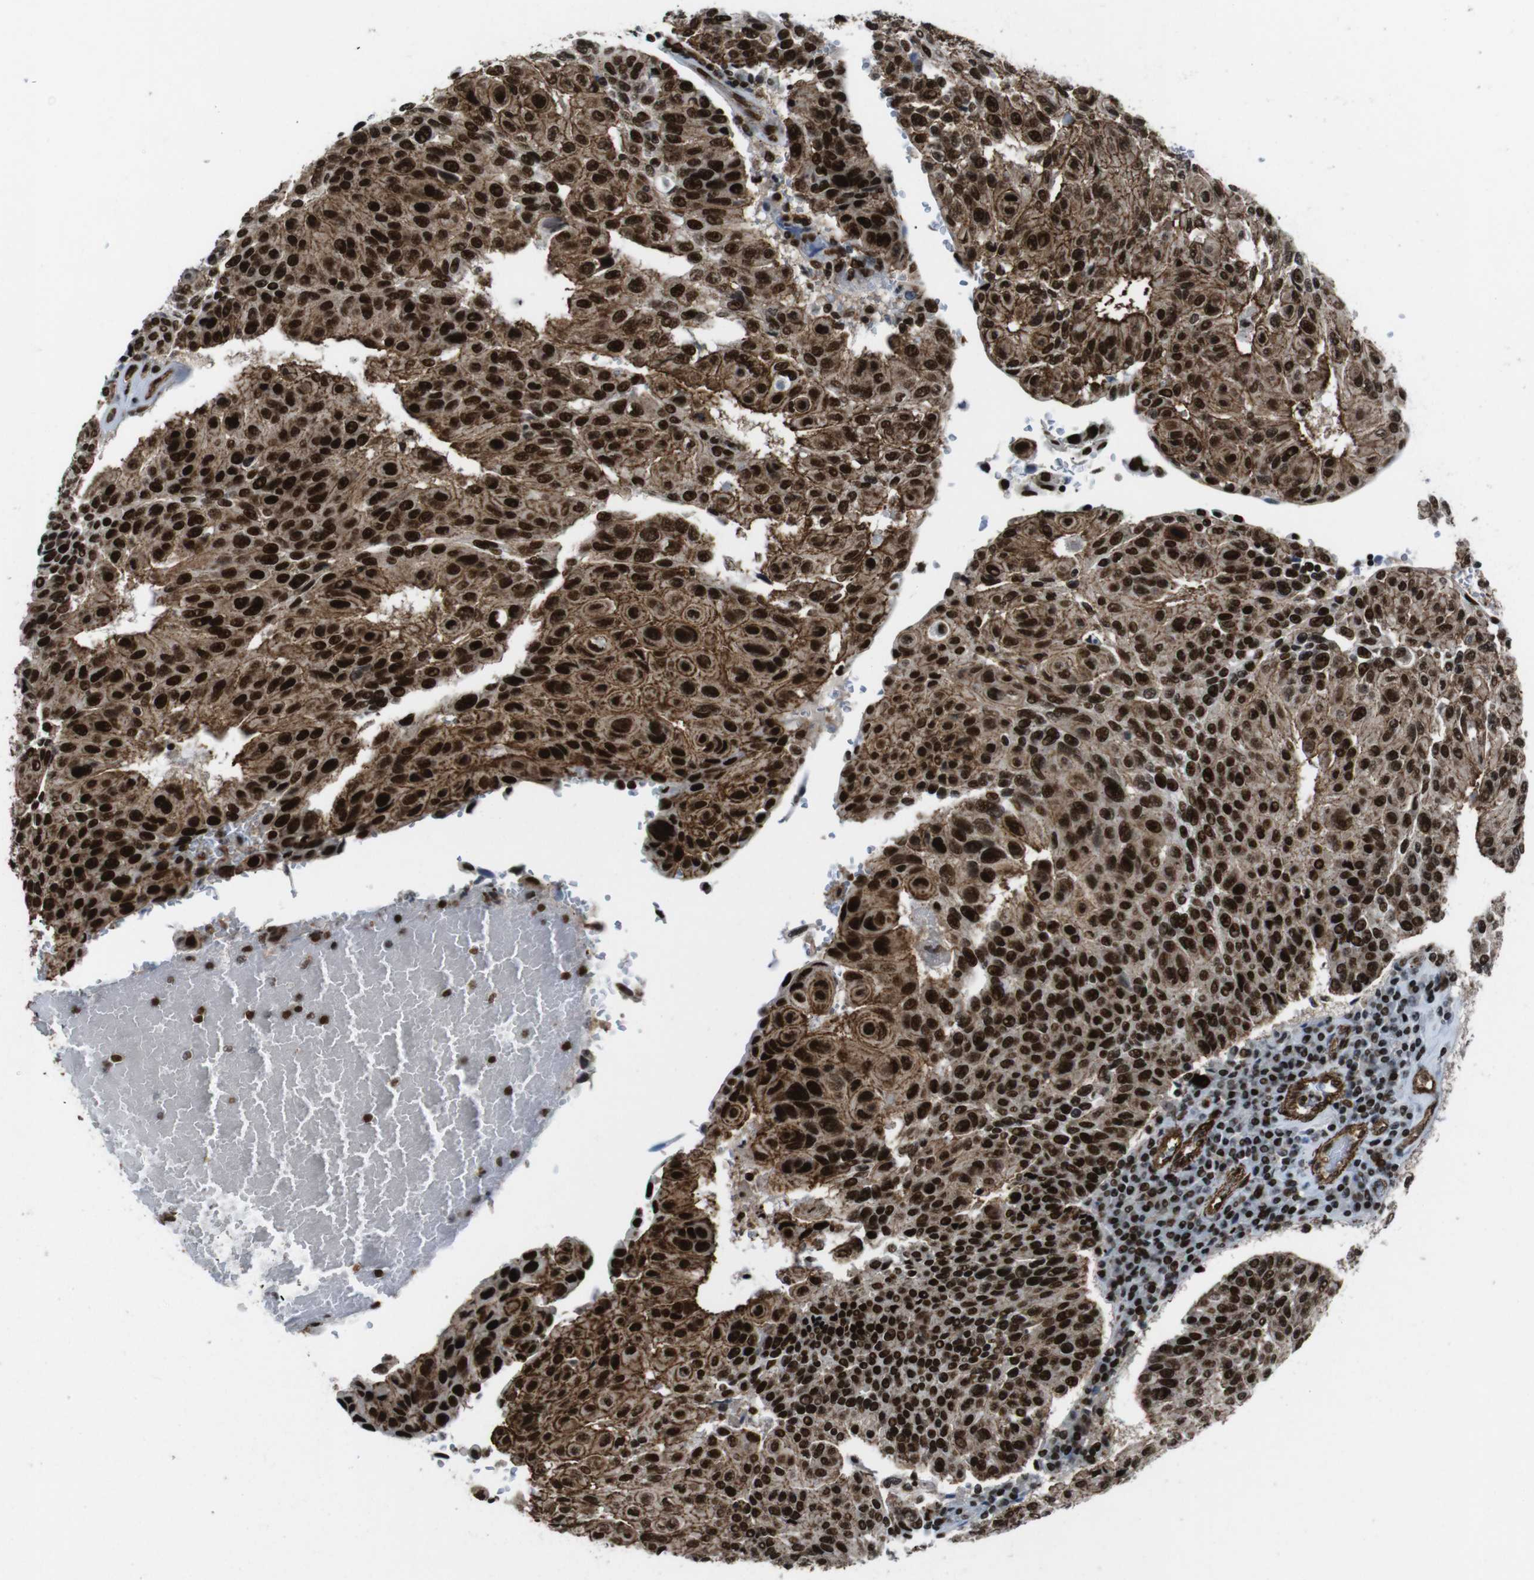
{"staining": {"intensity": "strong", "quantity": ">75%", "location": "cytoplasmic/membranous,nuclear"}, "tissue": "urothelial cancer", "cell_type": "Tumor cells", "image_type": "cancer", "snomed": [{"axis": "morphology", "description": "Urothelial carcinoma, High grade"}, {"axis": "topography", "description": "Urinary bladder"}], "caption": "This is an image of immunohistochemistry (IHC) staining of urothelial cancer, which shows strong staining in the cytoplasmic/membranous and nuclear of tumor cells.", "gene": "HNRNPU", "patient": {"sex": "male", "age": 66}}